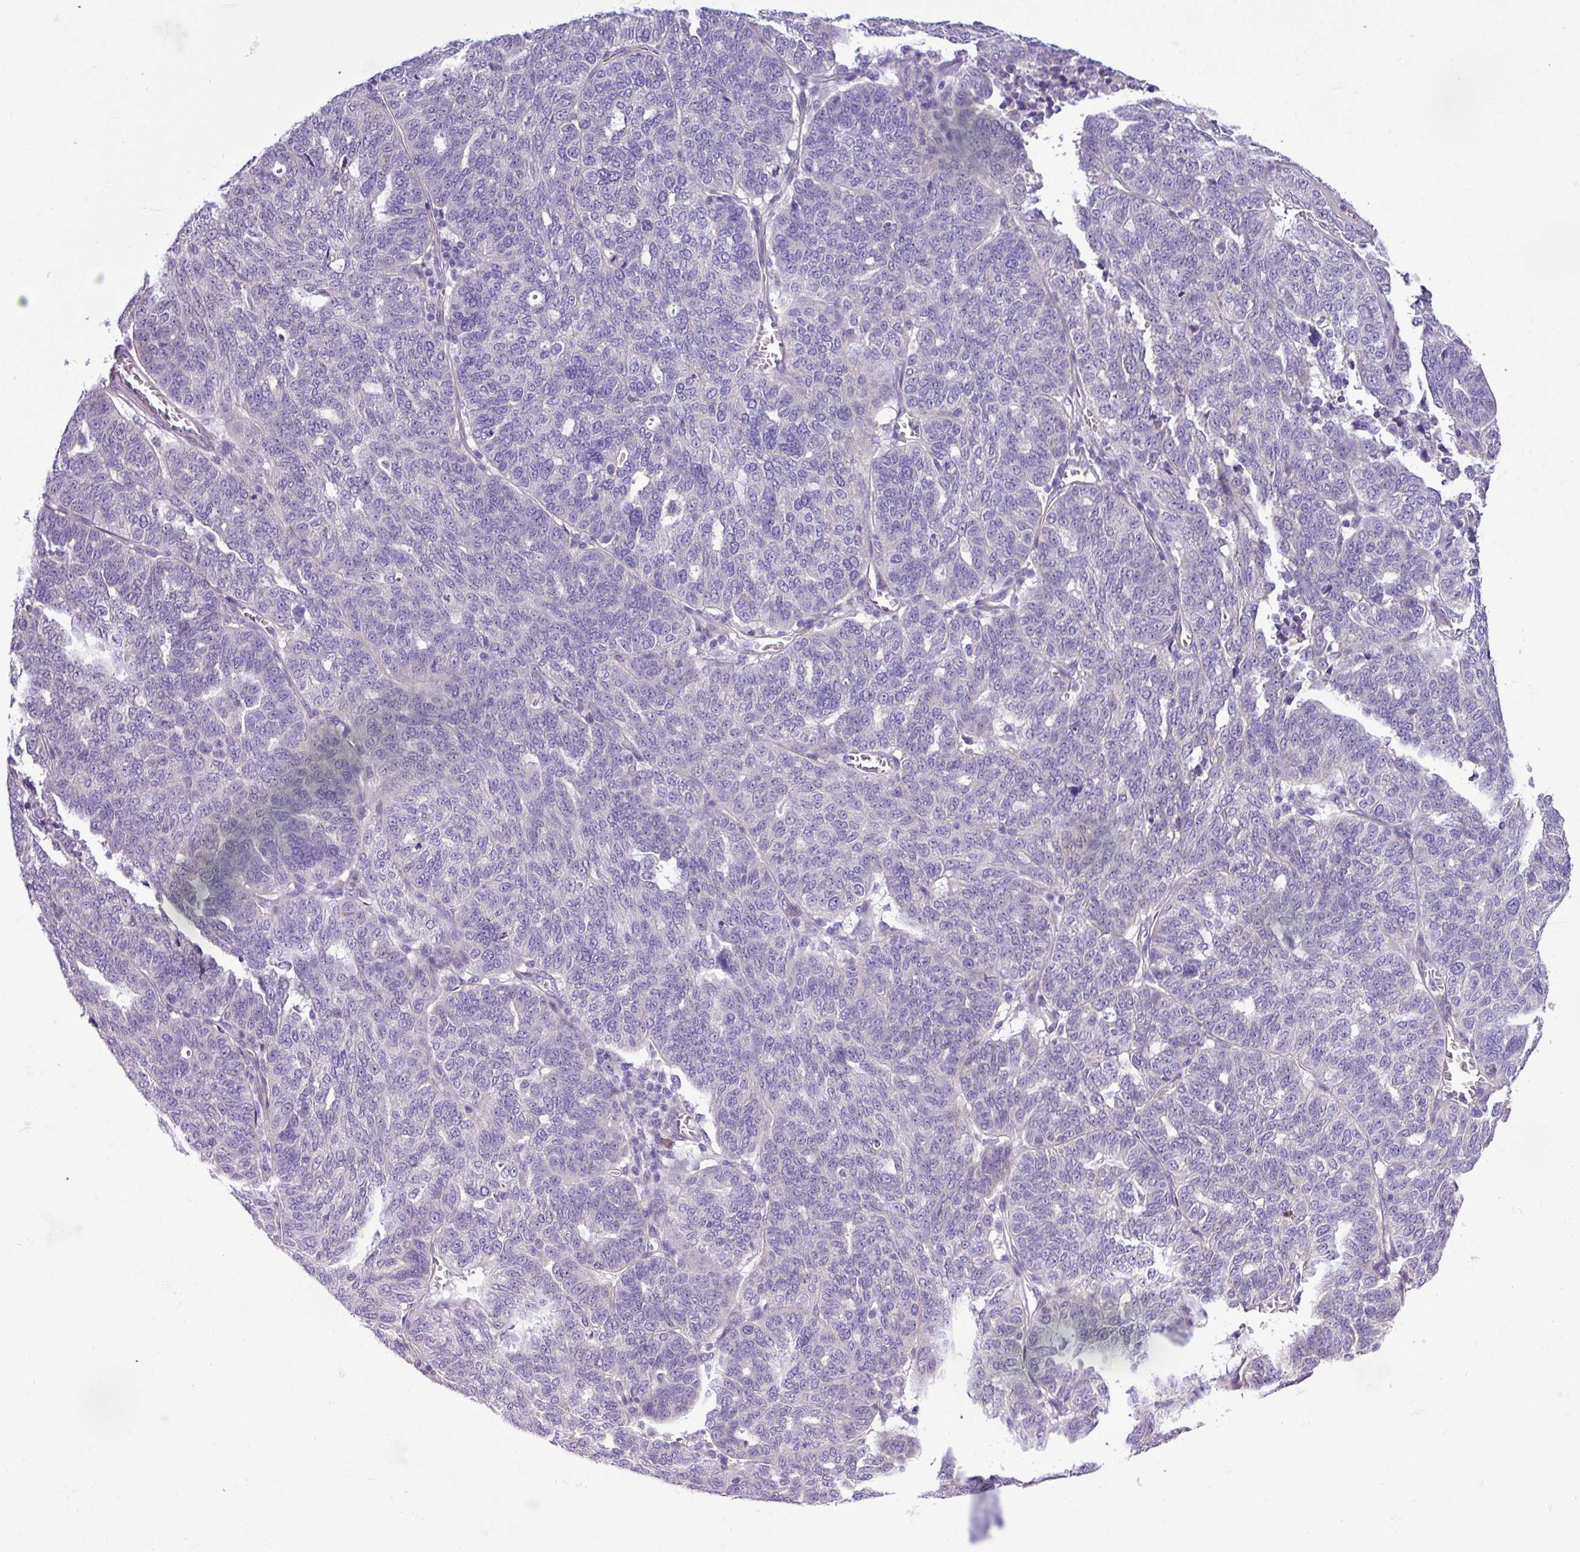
{"staining": {"intensity": "negative", "quantity": "none", "location": "none"}, "tissue": "ovarian cancer", "cell_type": "Tumor cells", "image_type": "cancer", "snomed": [{"axis": "morphology", "description": "Cystadenocarcinoma, serous, NOS"}, {"axis": "topography", "description": "Ovary"}], "caption": "This is a image of immunohistochemistry staining of ovarian cancer (serous cystadenocarcinoma), which shows no expression in tumor cells. (Stains: DAB IHC with hematoxylin counter stain, Microscopy: brightfield microscopy at high magnification).", "gene": "C11orf91", "patient": {"sex": "female", "age": 59}}